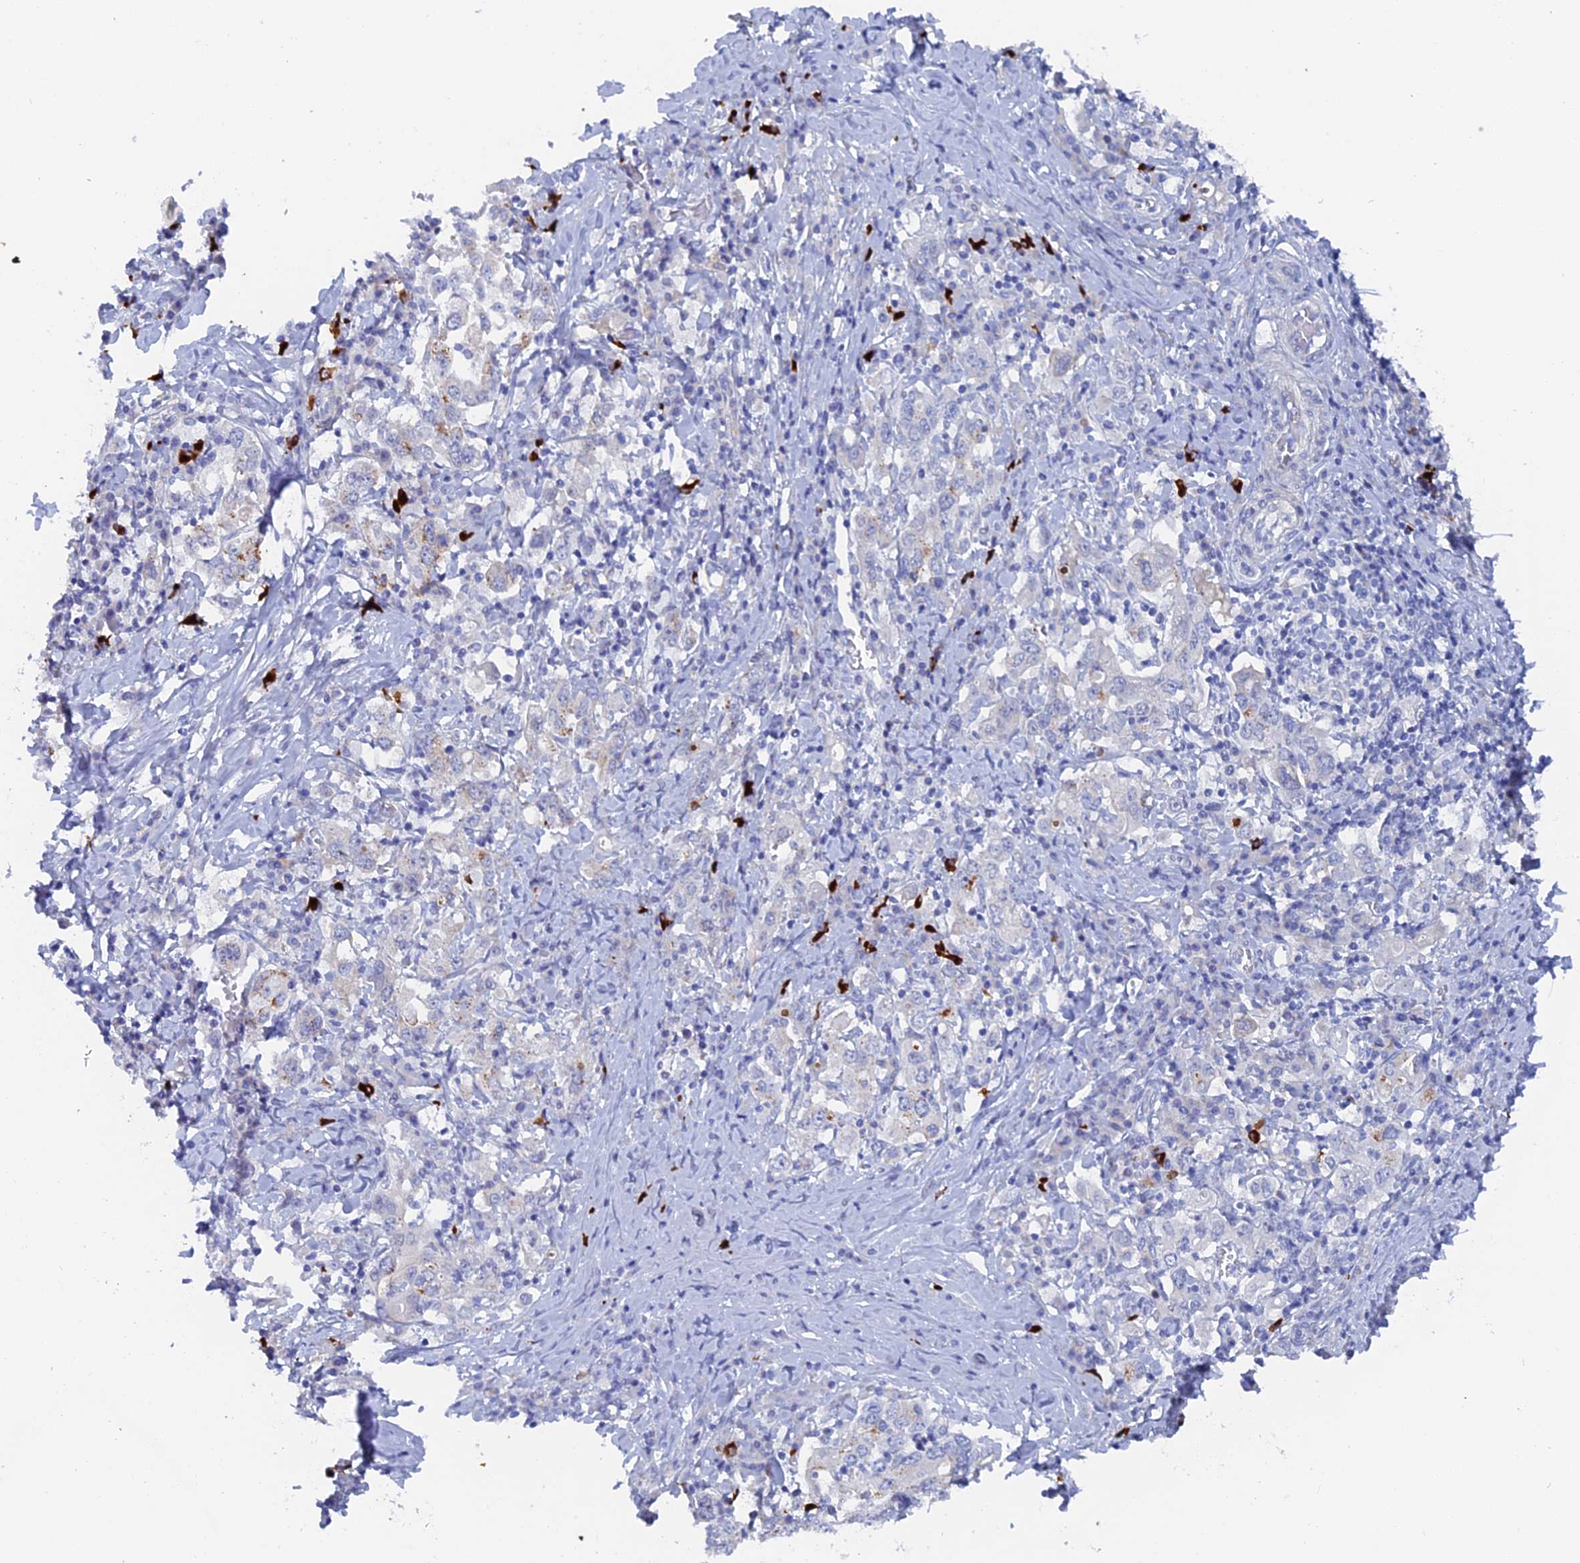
{"staining": {"intensity": "negative", "quantity": "none", "location": "none"}, "tissue": "stomach cancer", "cell_type": "Tumor cells", "image_type": "cancer", "snomed": [{"axis": "morphology", "description": "Adenocarcinoma, NOS"}, {"axis": "topography", "description": "Stomach, upper"}], "caption": "Human stomach adenocarcinoma stained for a protein using IHC displays no staining in tumor cells.", "gene": "DACT3", "patient": {"sex": "male", "age": 62}}